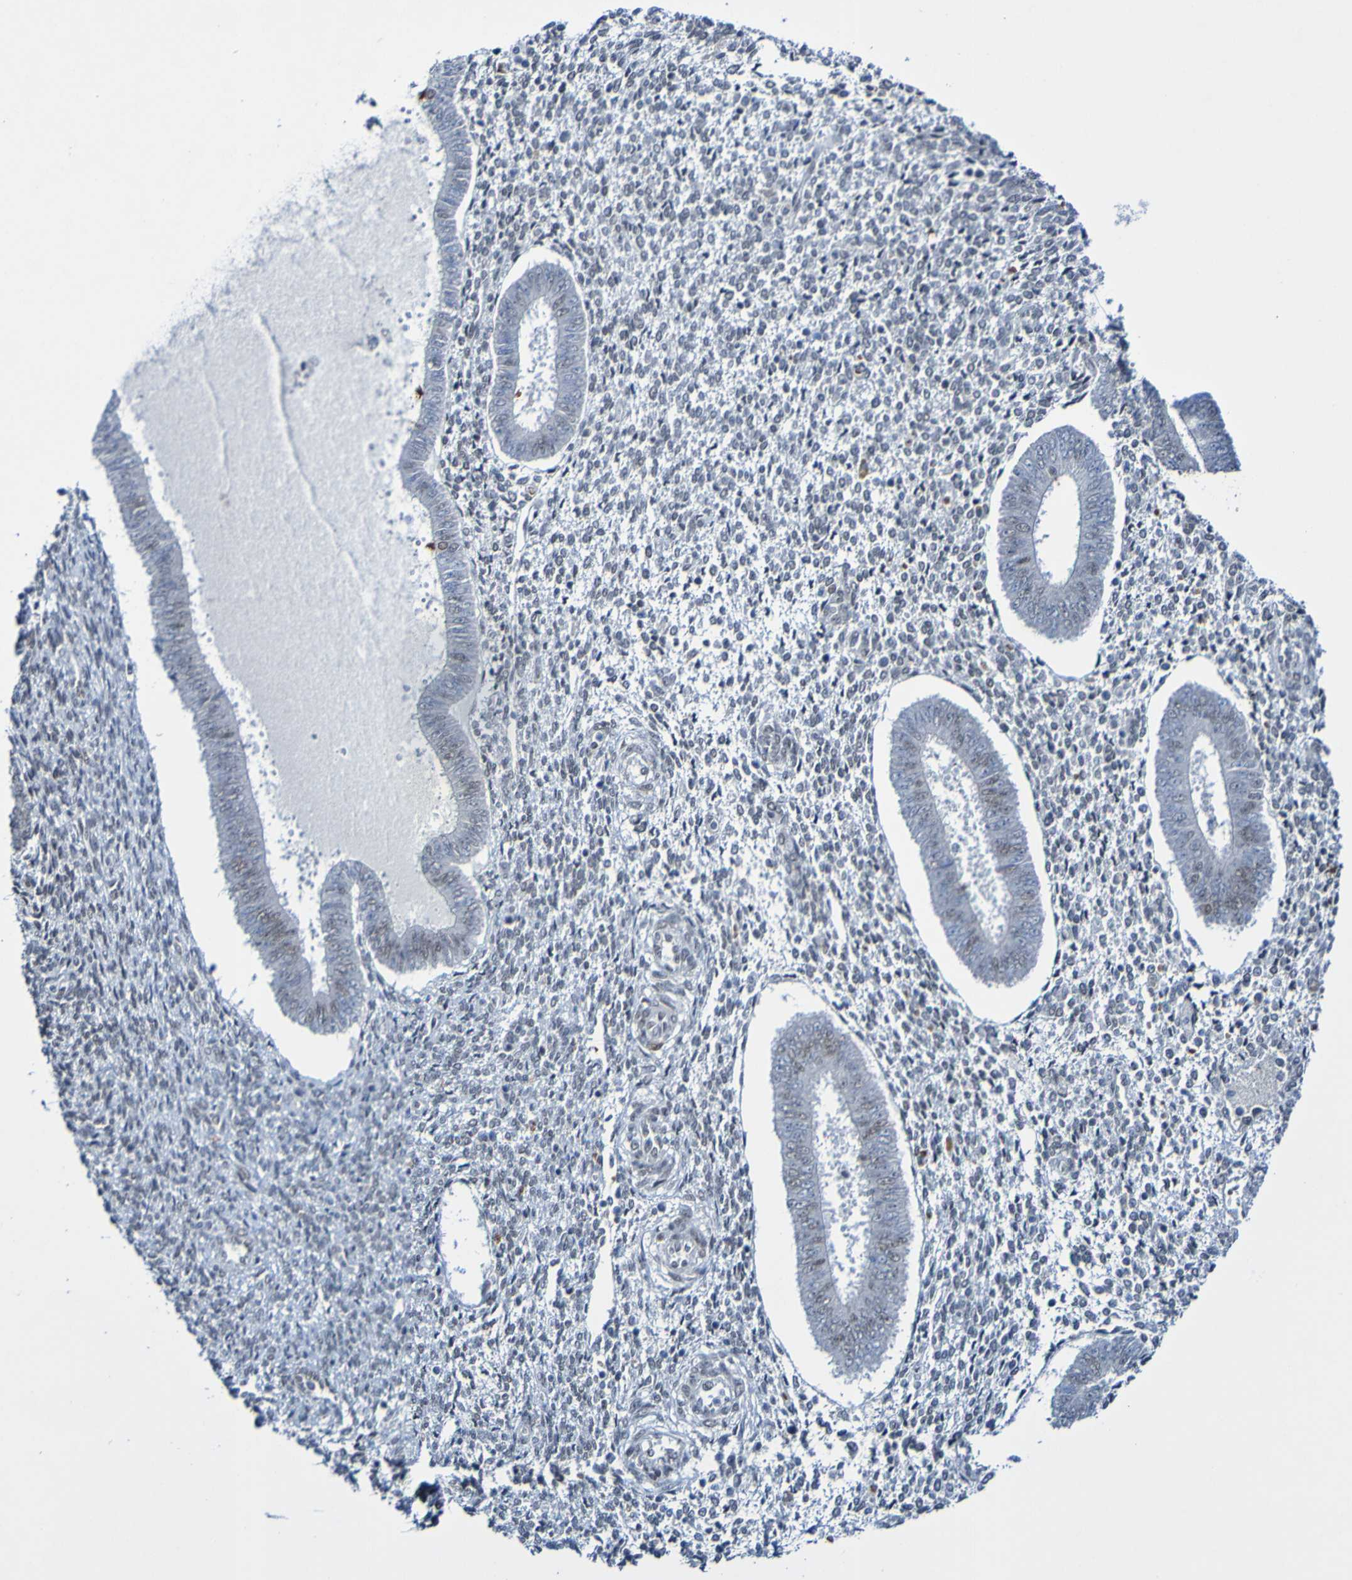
{"staining": {"intensity": "weak", "quantity": "<25%", "location": "nuclear"}, "tissue": "endometrium", "cell_type": "Cells in endometrial stroma", "image_type": "normal", "snomed": [{"axis": "morphology", "description": "Normal tissue, NOS"}, {"axis": "topography", "description": "Endometrium"}], "caption": "Endometrium was stained to show a protein in brown. There is no significant staining in cells in endometrial stroma. (DAB IHC with hematoxylin counter stain).", "gene": "PCGF1", "patient": {"sex": "female", "age": 35}}